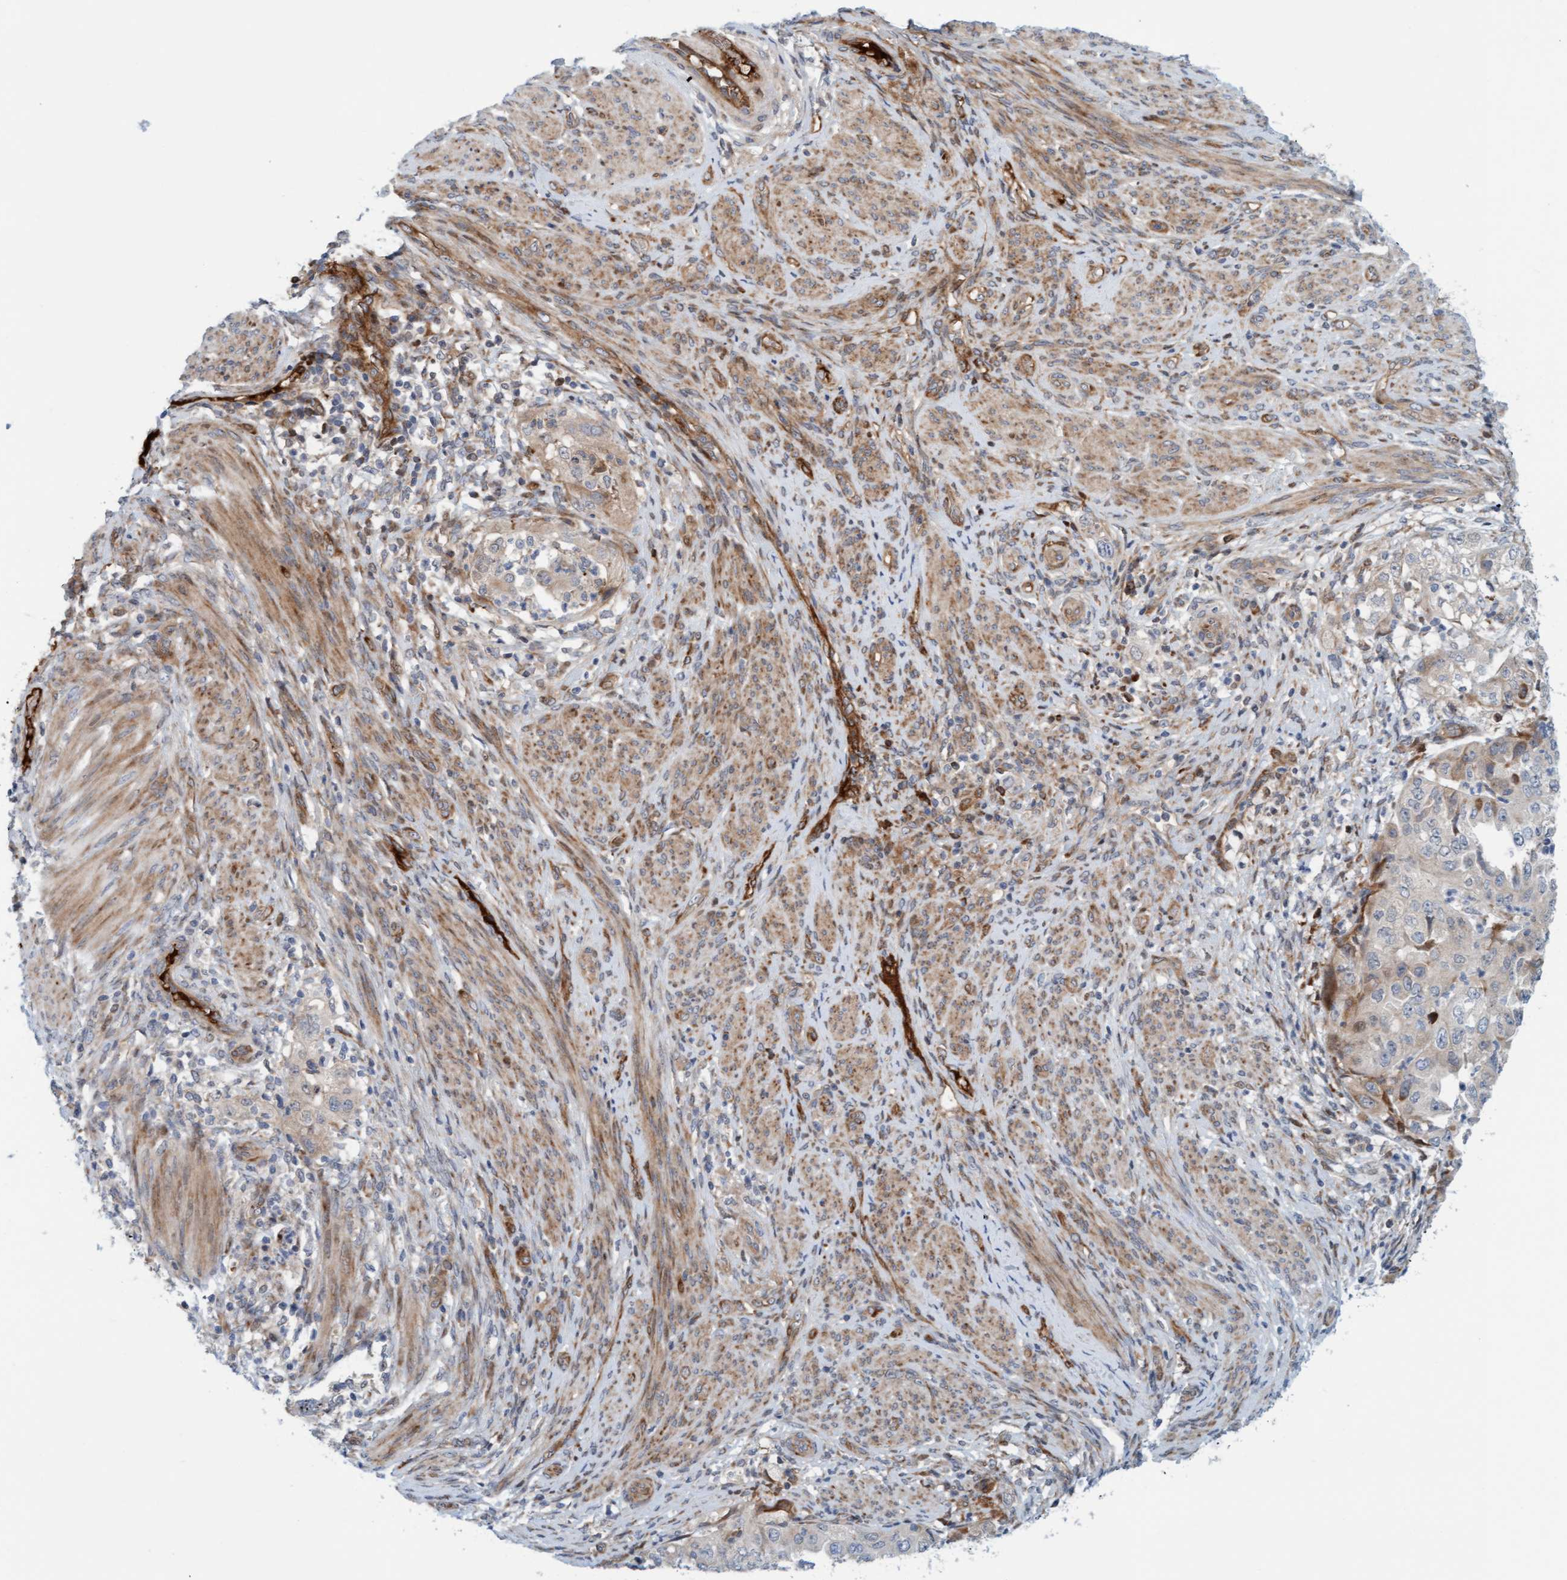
{"staining": {"intensity": "weak", "quantity": "<25%", "location": "cytoplasmic/membranous"}, "tissue": "endometrial cancer", "cell_type": "Tumor cells", "image_type": "cancer", "snomed": [{"axis": "morphology", "description": "Adenocarcinoma, NOS"}, {"axis": "topography", "description": "Endometrium"}], "caption": "Tumor cells are negative for protein expression in human endometrial cancer.", "gene": "EIF4EBP1", "patient": {"sex": "female", "age": 85}}